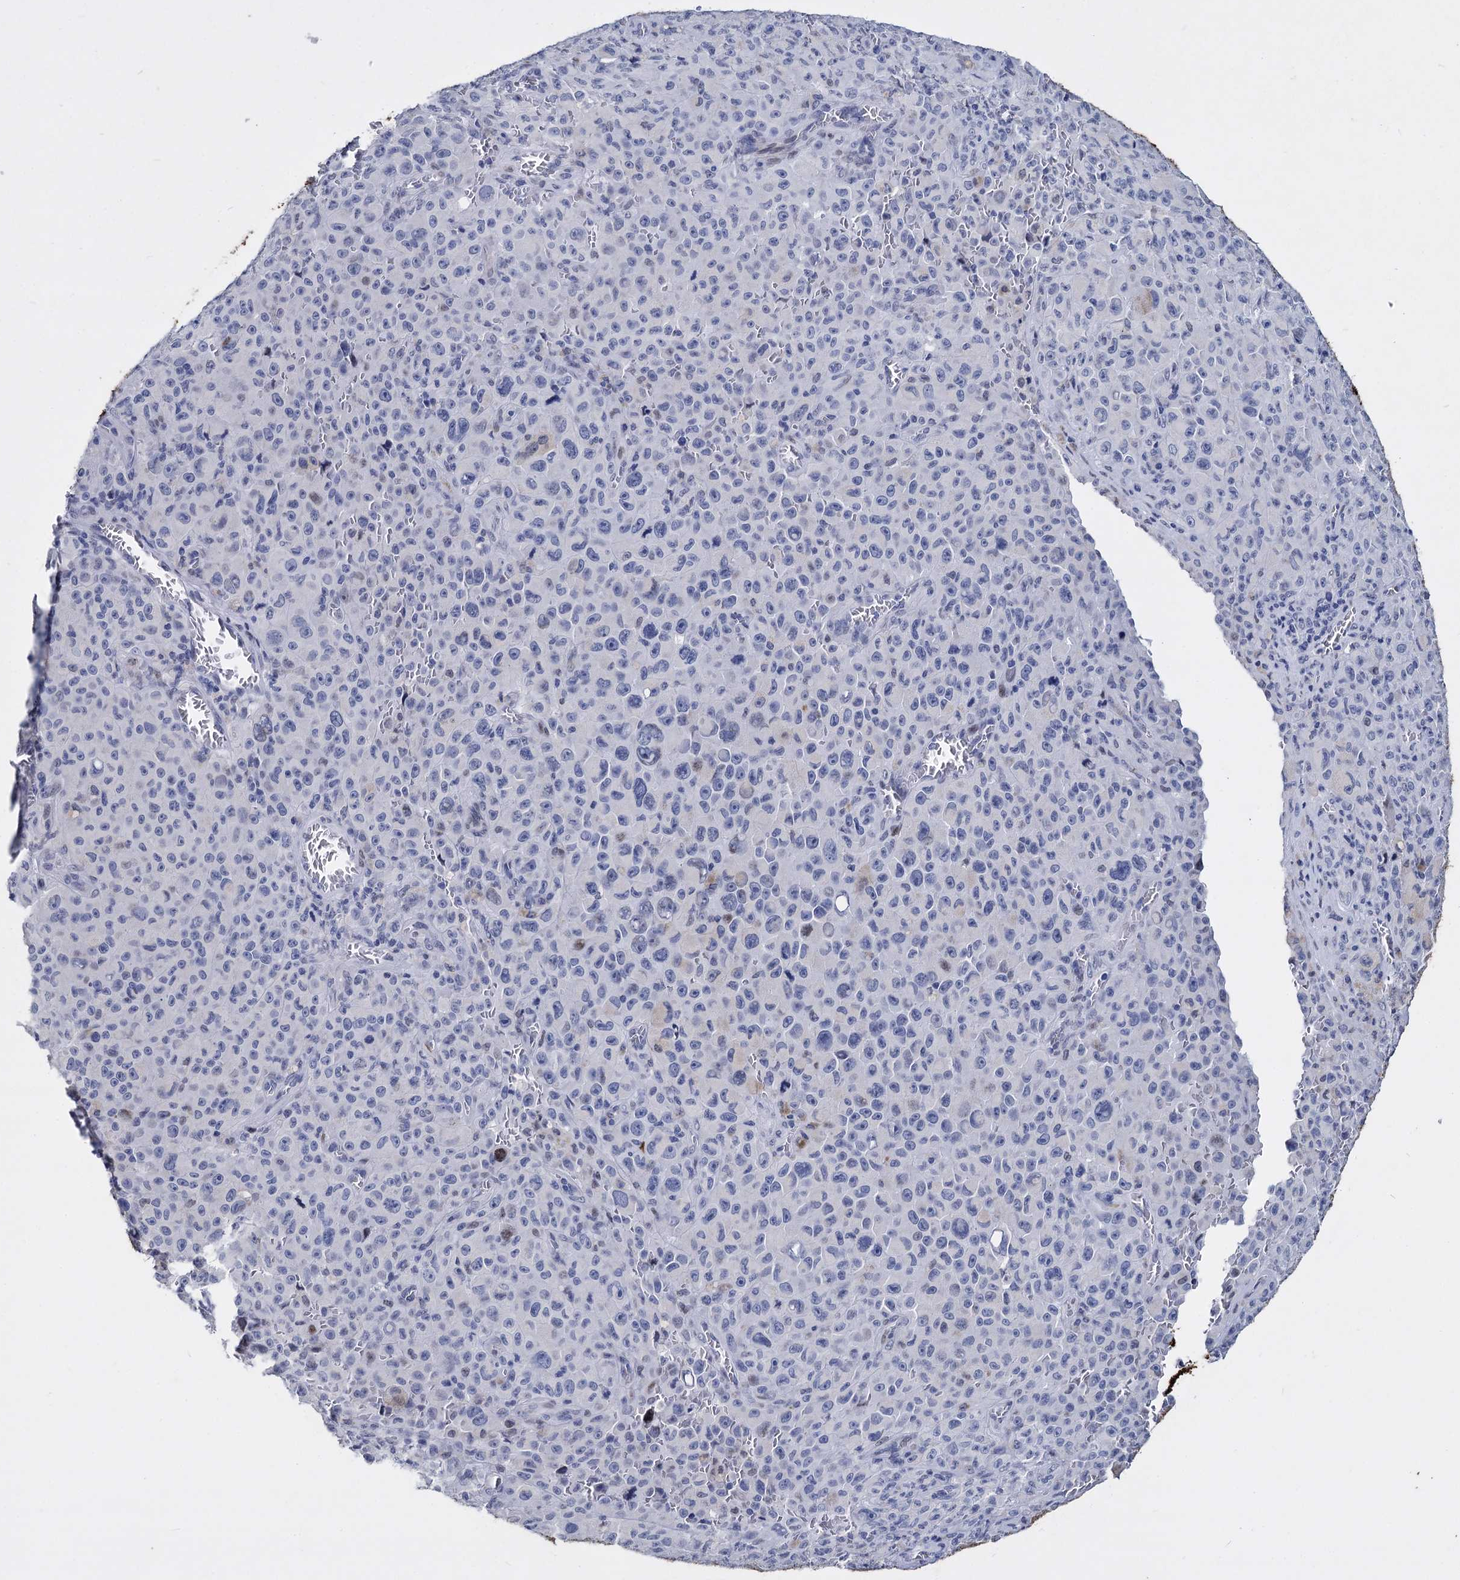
{"staining": {"intensity": "negative", "quantity": "none", "location": "none"}, "tissue": "melanoma", "cell_type": "Tumor cells", "image_type": "cancer", "snomed": [{"axis": "morphology", "description": "Malignant melanoma, NOS"}, {"axis": "topography", "description": "Skin"}], "caption": "A high-resolution histopathology image shows immunohistochemistry staining of malignant melanoma, which exhibits no significant expression in tumor cells. (DAB IHC visualized using brightfield microscopy, high magnification).", "gene": "MAGEA4", "patient": {"sex": "female", "age": 82}}